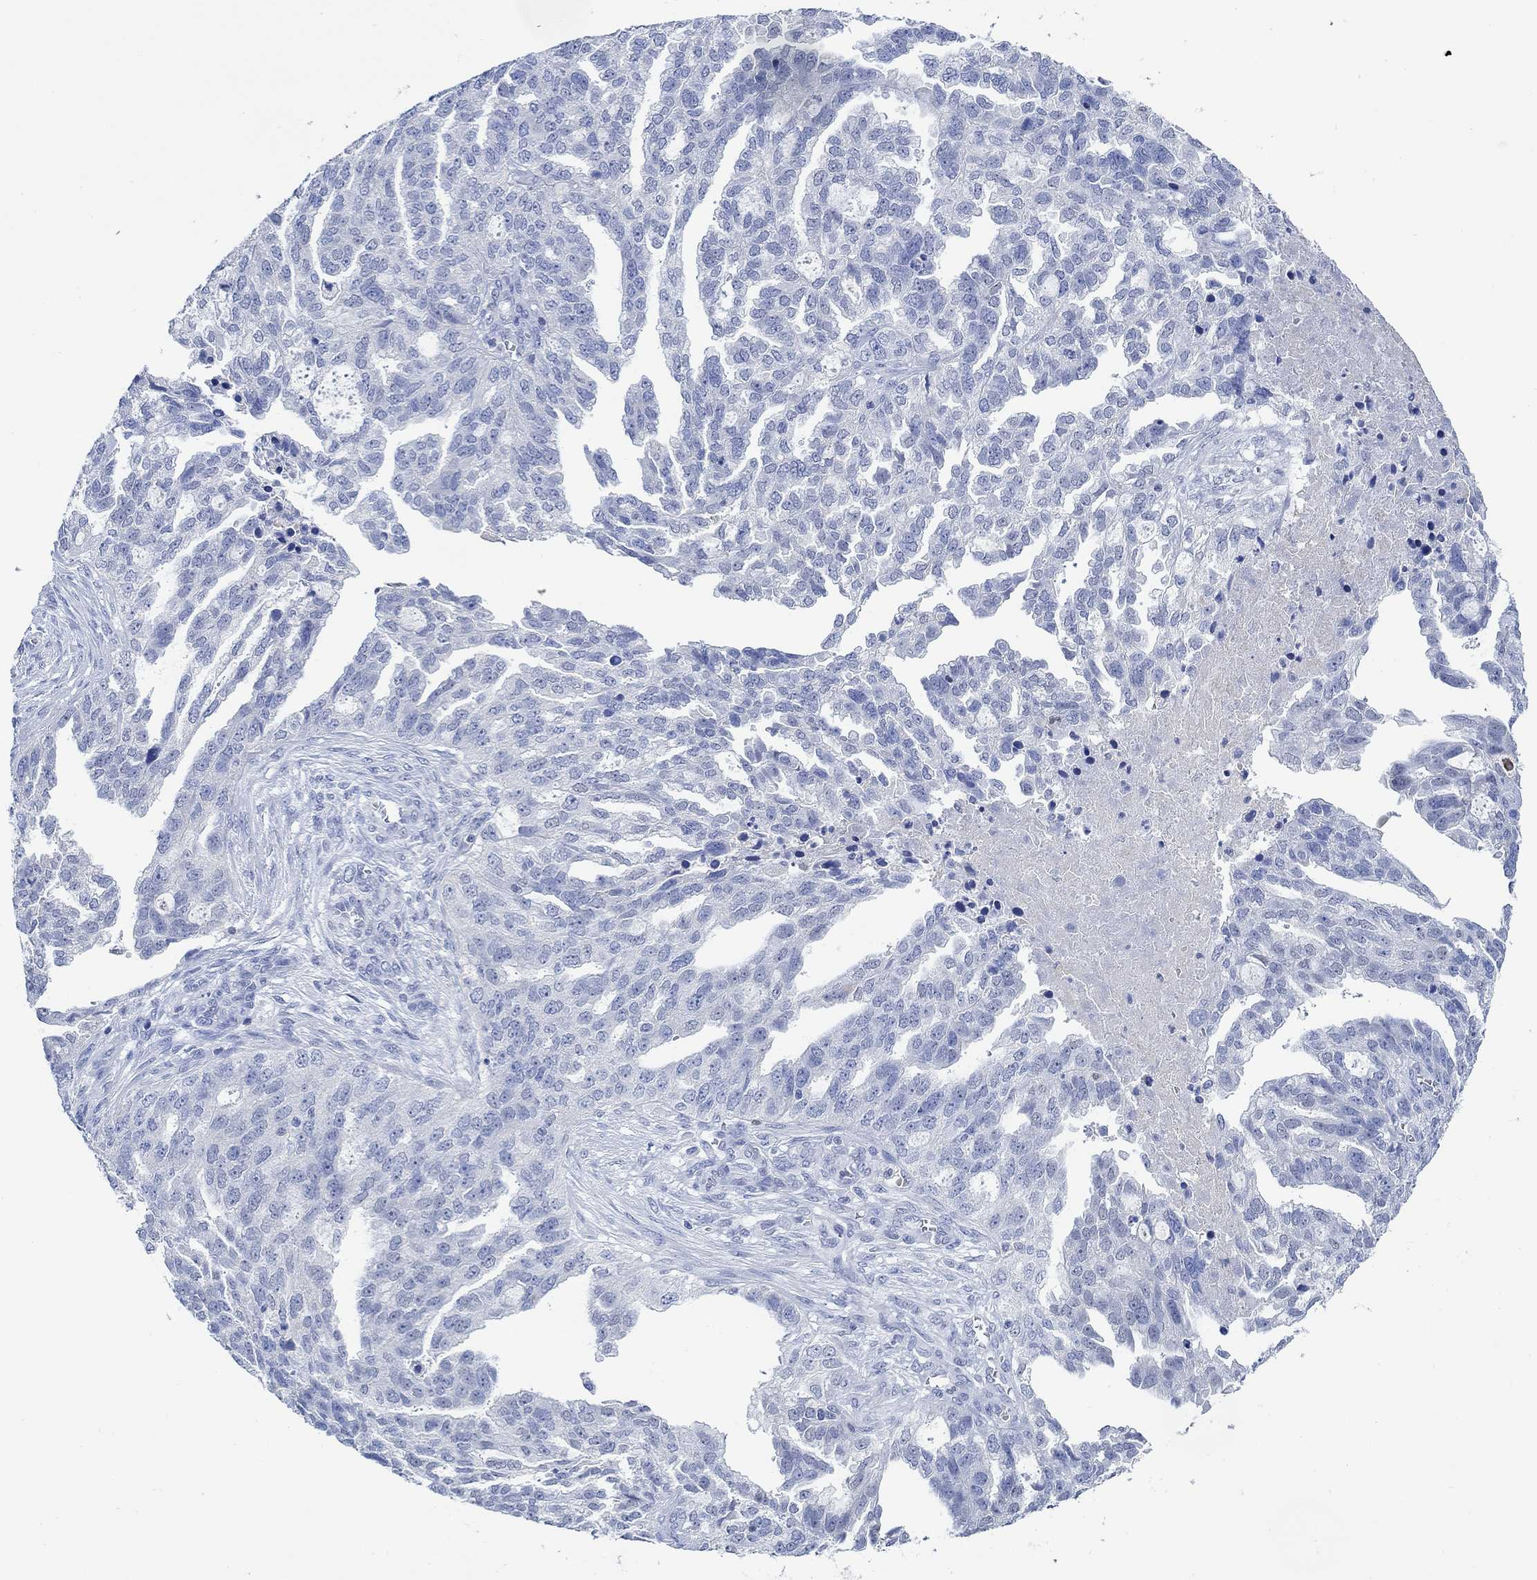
{"staining": {"intensity": "negative", "quantity": "none", "location": "none"}, "tissue": "ovarian cancer", "cell_type": "Tumor cells", "image_type": "cancer", "snomed": [{"axis": "morphology", "description": "Cystadenocarcinoma, serous, NOS"}, {"axis": "topography", "description": "Ovary"}], "caption": "A high-resolution photomicrograph shows immunohistochemistry staining of ovarian cancer (serous cystadenocarcinoma), which reveals no significant staining in tumor cells.", "gene": "PPP1R17", "patient": {"sex": "female", "age": 51}}